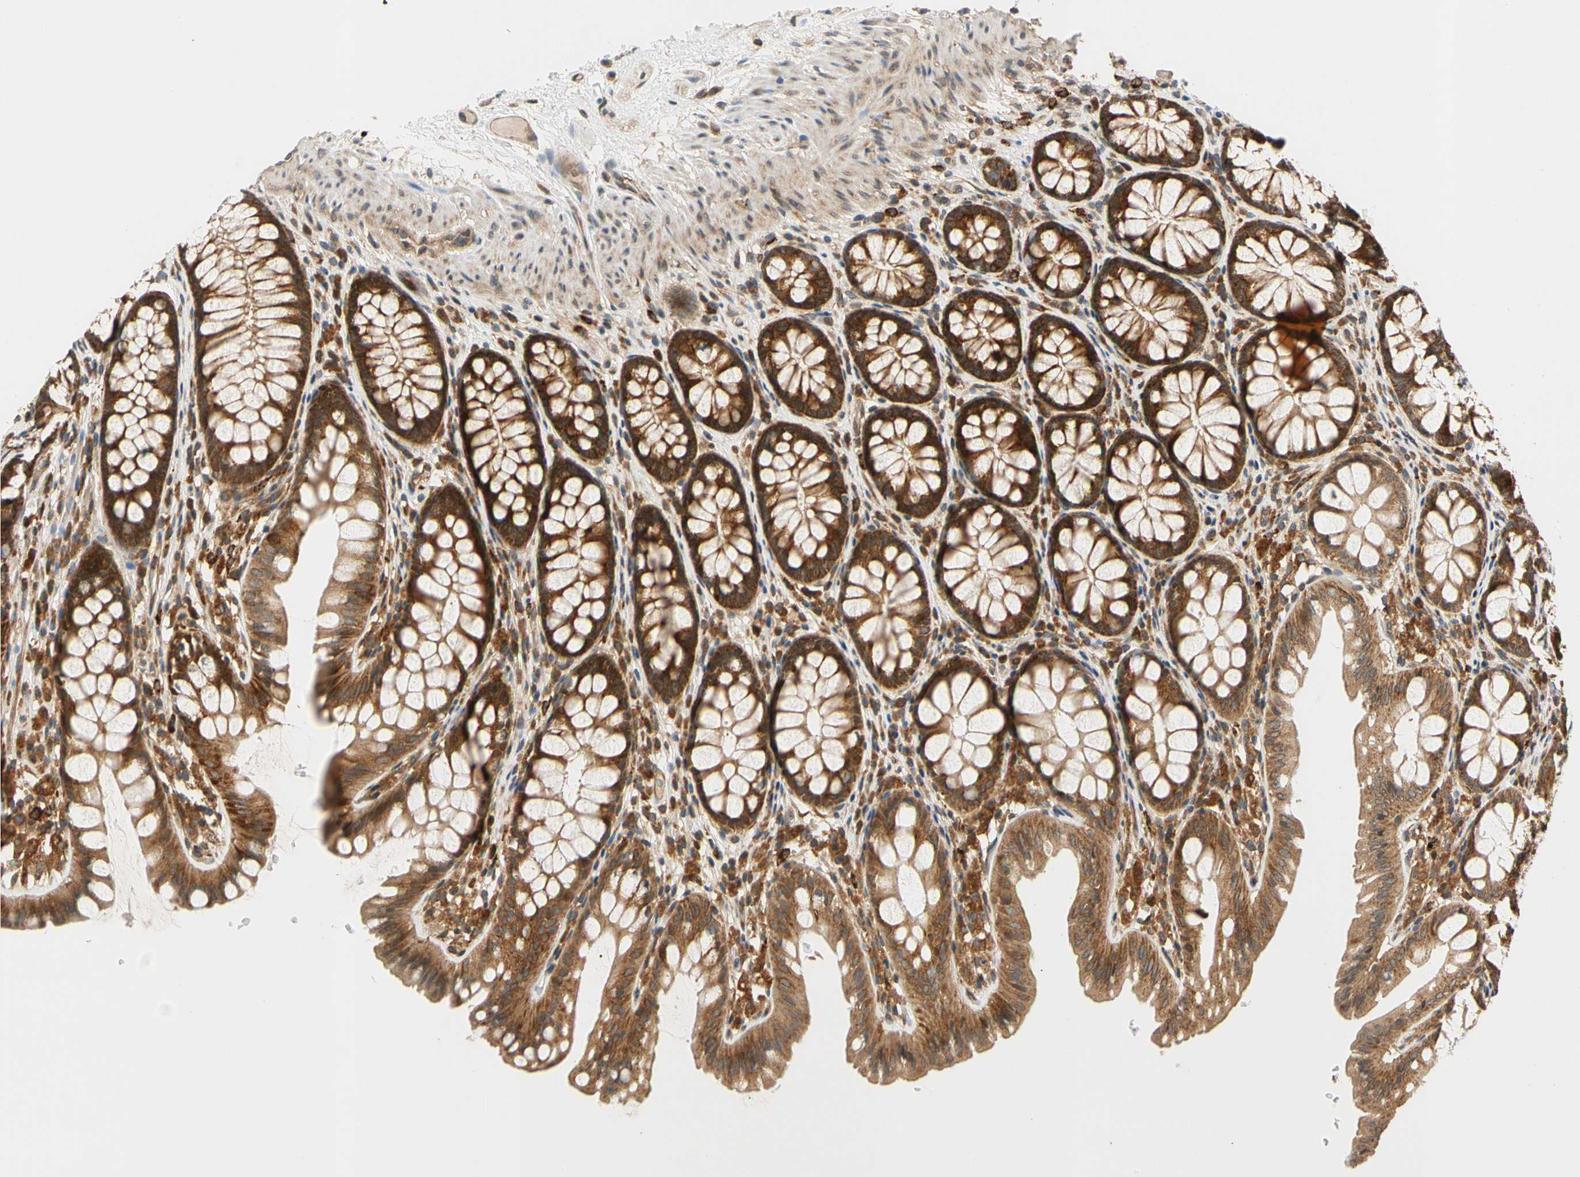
{"staining": {"intensity": "moderate", "quantity": ">75%", "location": "cytoplasmic/membranous"}, "tissue": "colon", "cell_type": "Endothelial cells", "image_type": "normal", "snomed": [{"axis": "morphology", "description": "Normal tissue, NOS"}, {"axis": "topography", "description": "Colon"}], "caption": "Brown immunohistochemical staining in normal colon shows moderate cytoplasmic/membranous positivity in approximately >75% of endothelial cells.", "gene": "ANKHD1", "patient": {"sex": "female", "age": 55}}